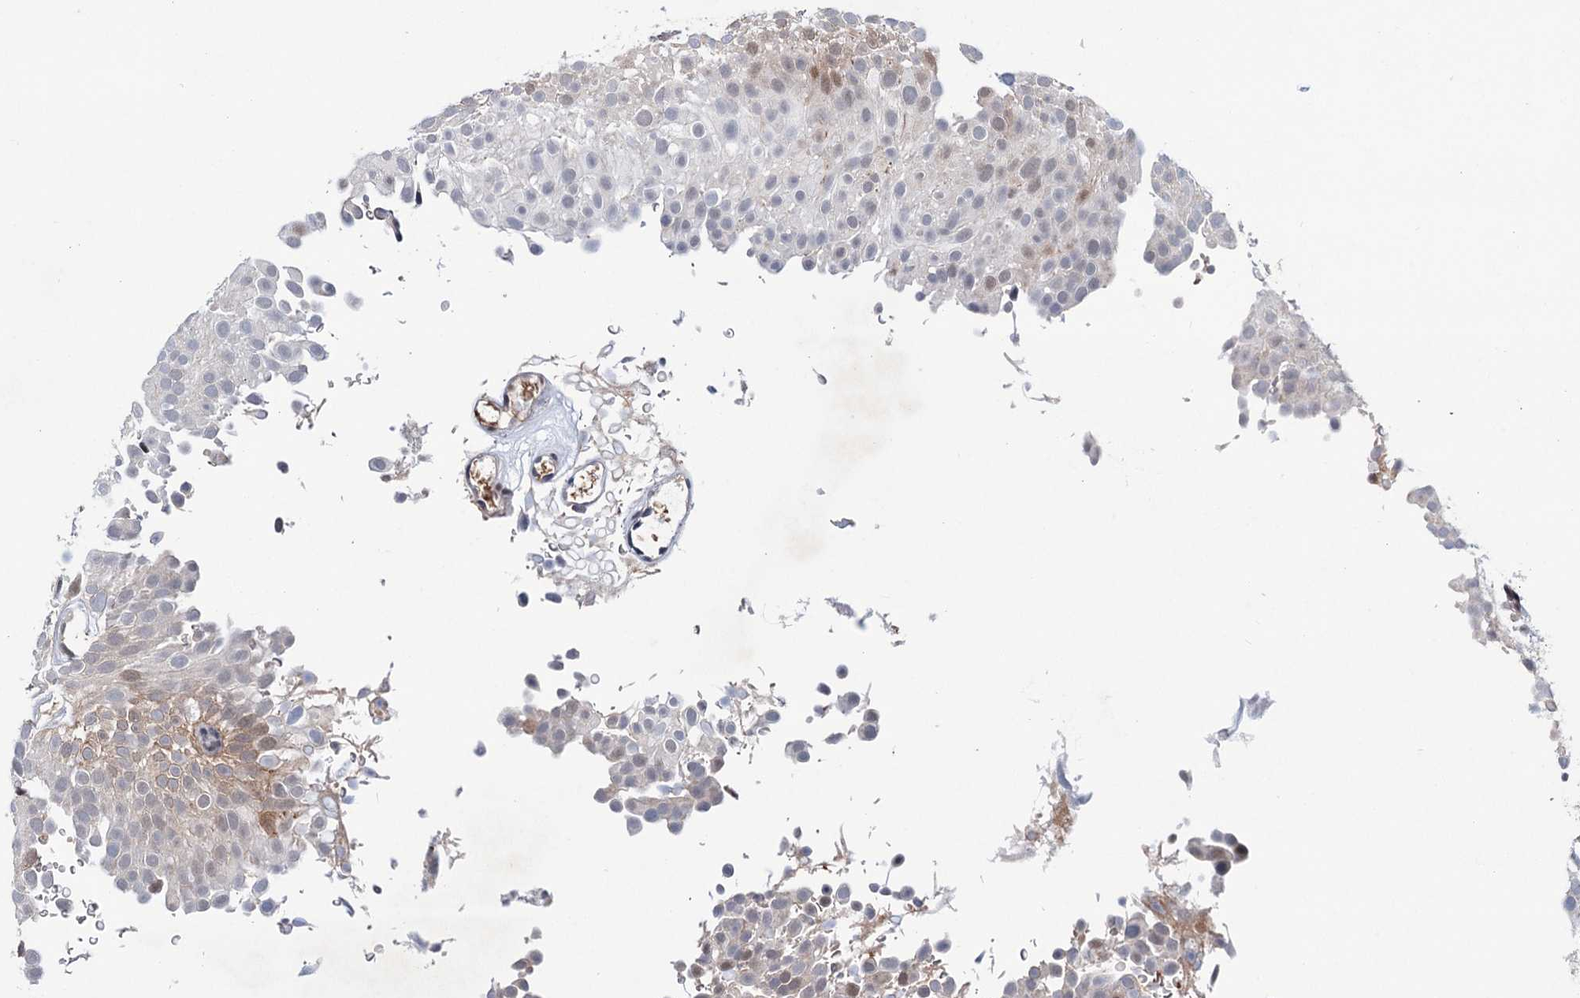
{"staining": {"intensity": "moderate", "quantity": "<25%", "location": "cytoplasmic/membranous,nuclear"}, "tissue": "urothelial cancer", "cell_type": "Tumor cells", "image_type": "cancer", "snomed": [{"axis": "morphology", "description": "Urothelial carcinoma, Low grade"}, {"axis": "topography", "description": "Urinary bladder"}], "caption": "Protein analysis of low-grade urothelial carcinoma tissue displays moderate cytoplasmic/membranous and nuclear staining in about <25% of tumor cells.", "gene": "FAM53A", "patient": {"sex": "male", "age": 78}}